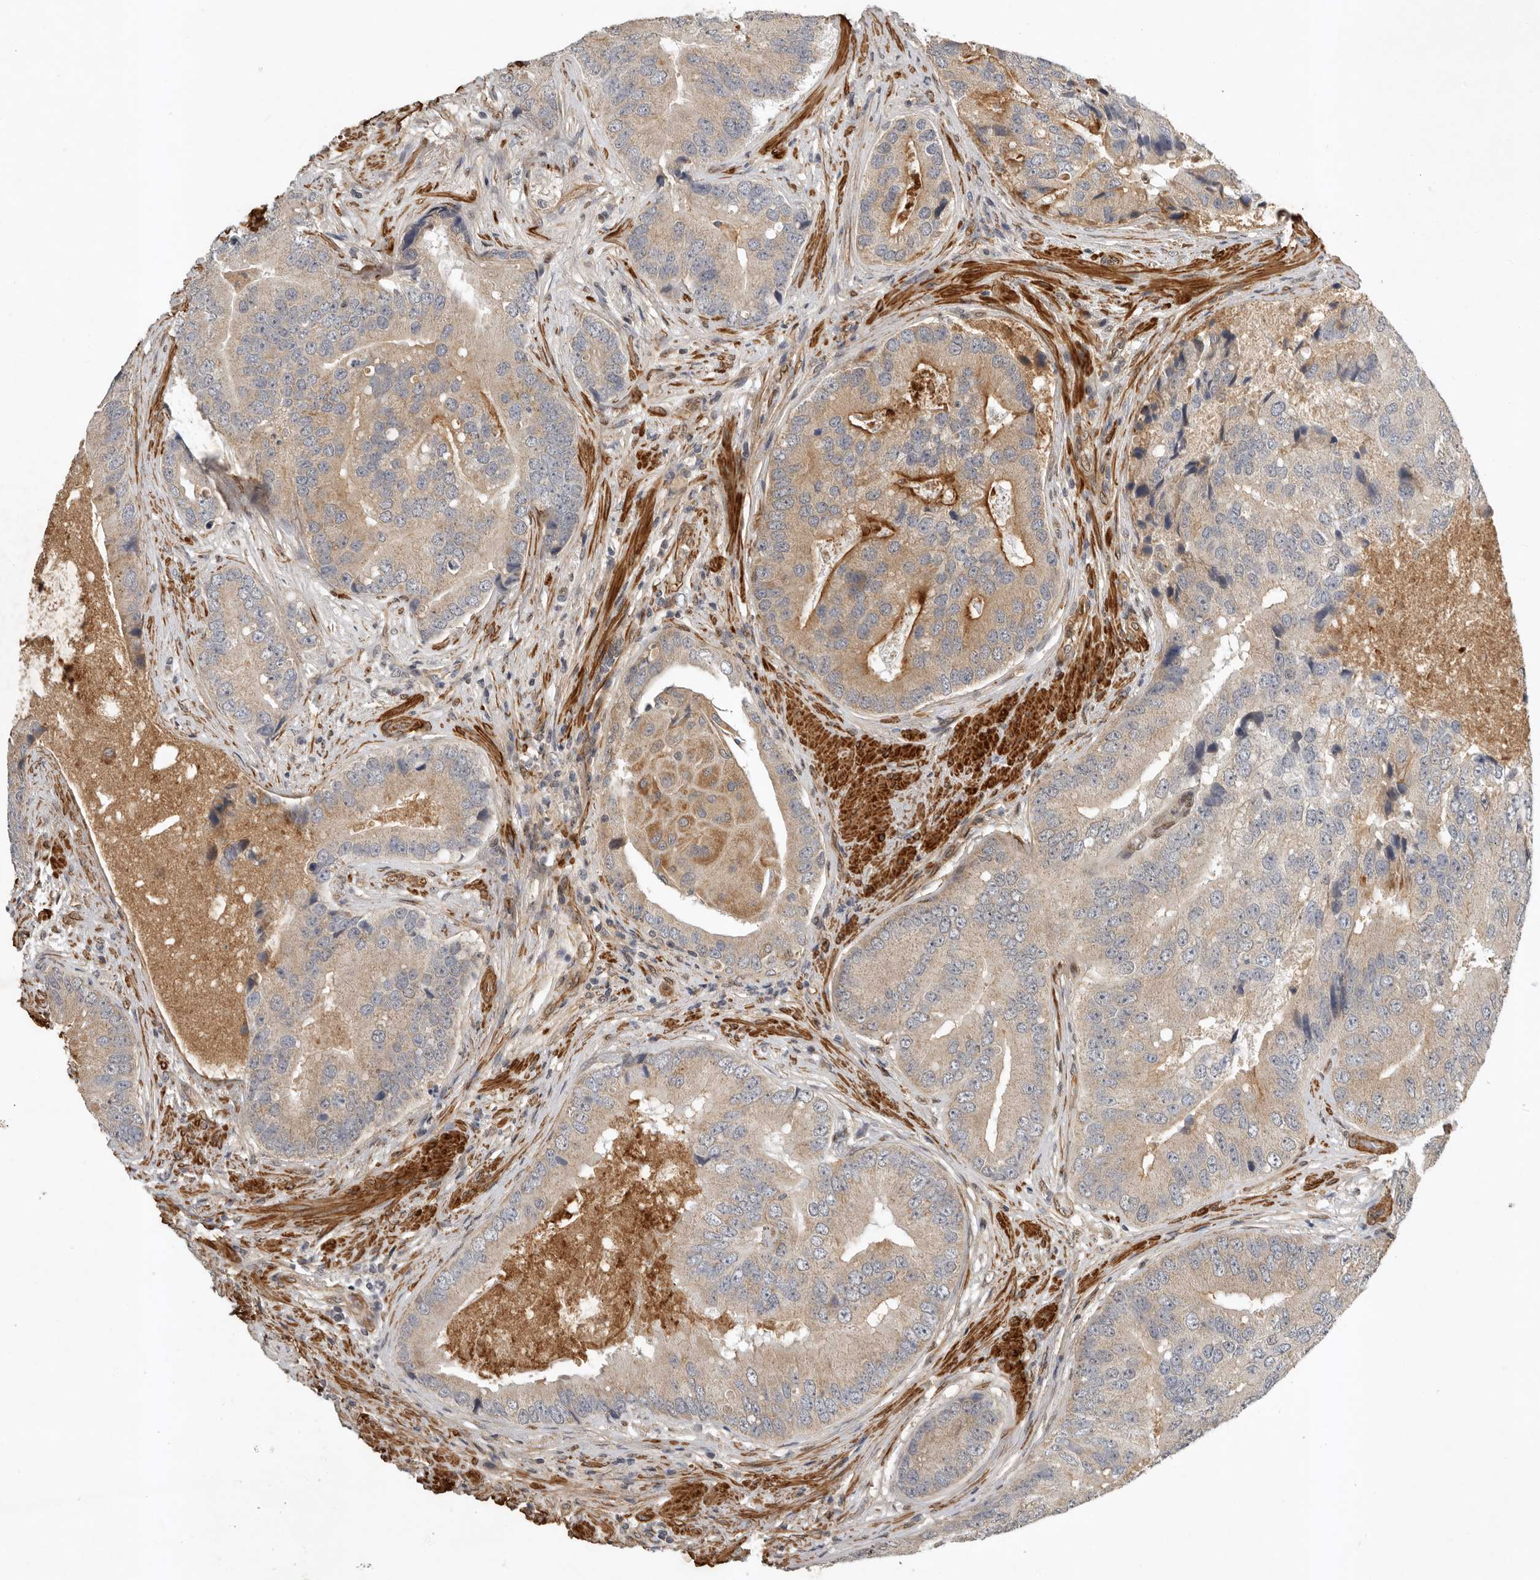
{"staining": {"intensity": "moderate", "quantity": "<25%", "location": "cytoplasmic/membranous"}, "tissue": "prostate cancer", "cell_type": "Tumor cells", "image_type": "cancer", "snomed": [{"axis": "morphology", "description": "Adenocarcinoma, High grade"}, {"axis": "topography", "description": "Prostate"}], "caption": "Prostate high-grade adenocarcinoma stained with immunohistochemistry reveals moderate cytoplasmic/membranous expression in approximately <25% of tumor cells.", "gene": "RNF157", "patient": {"sex": "male", "age": 70}}